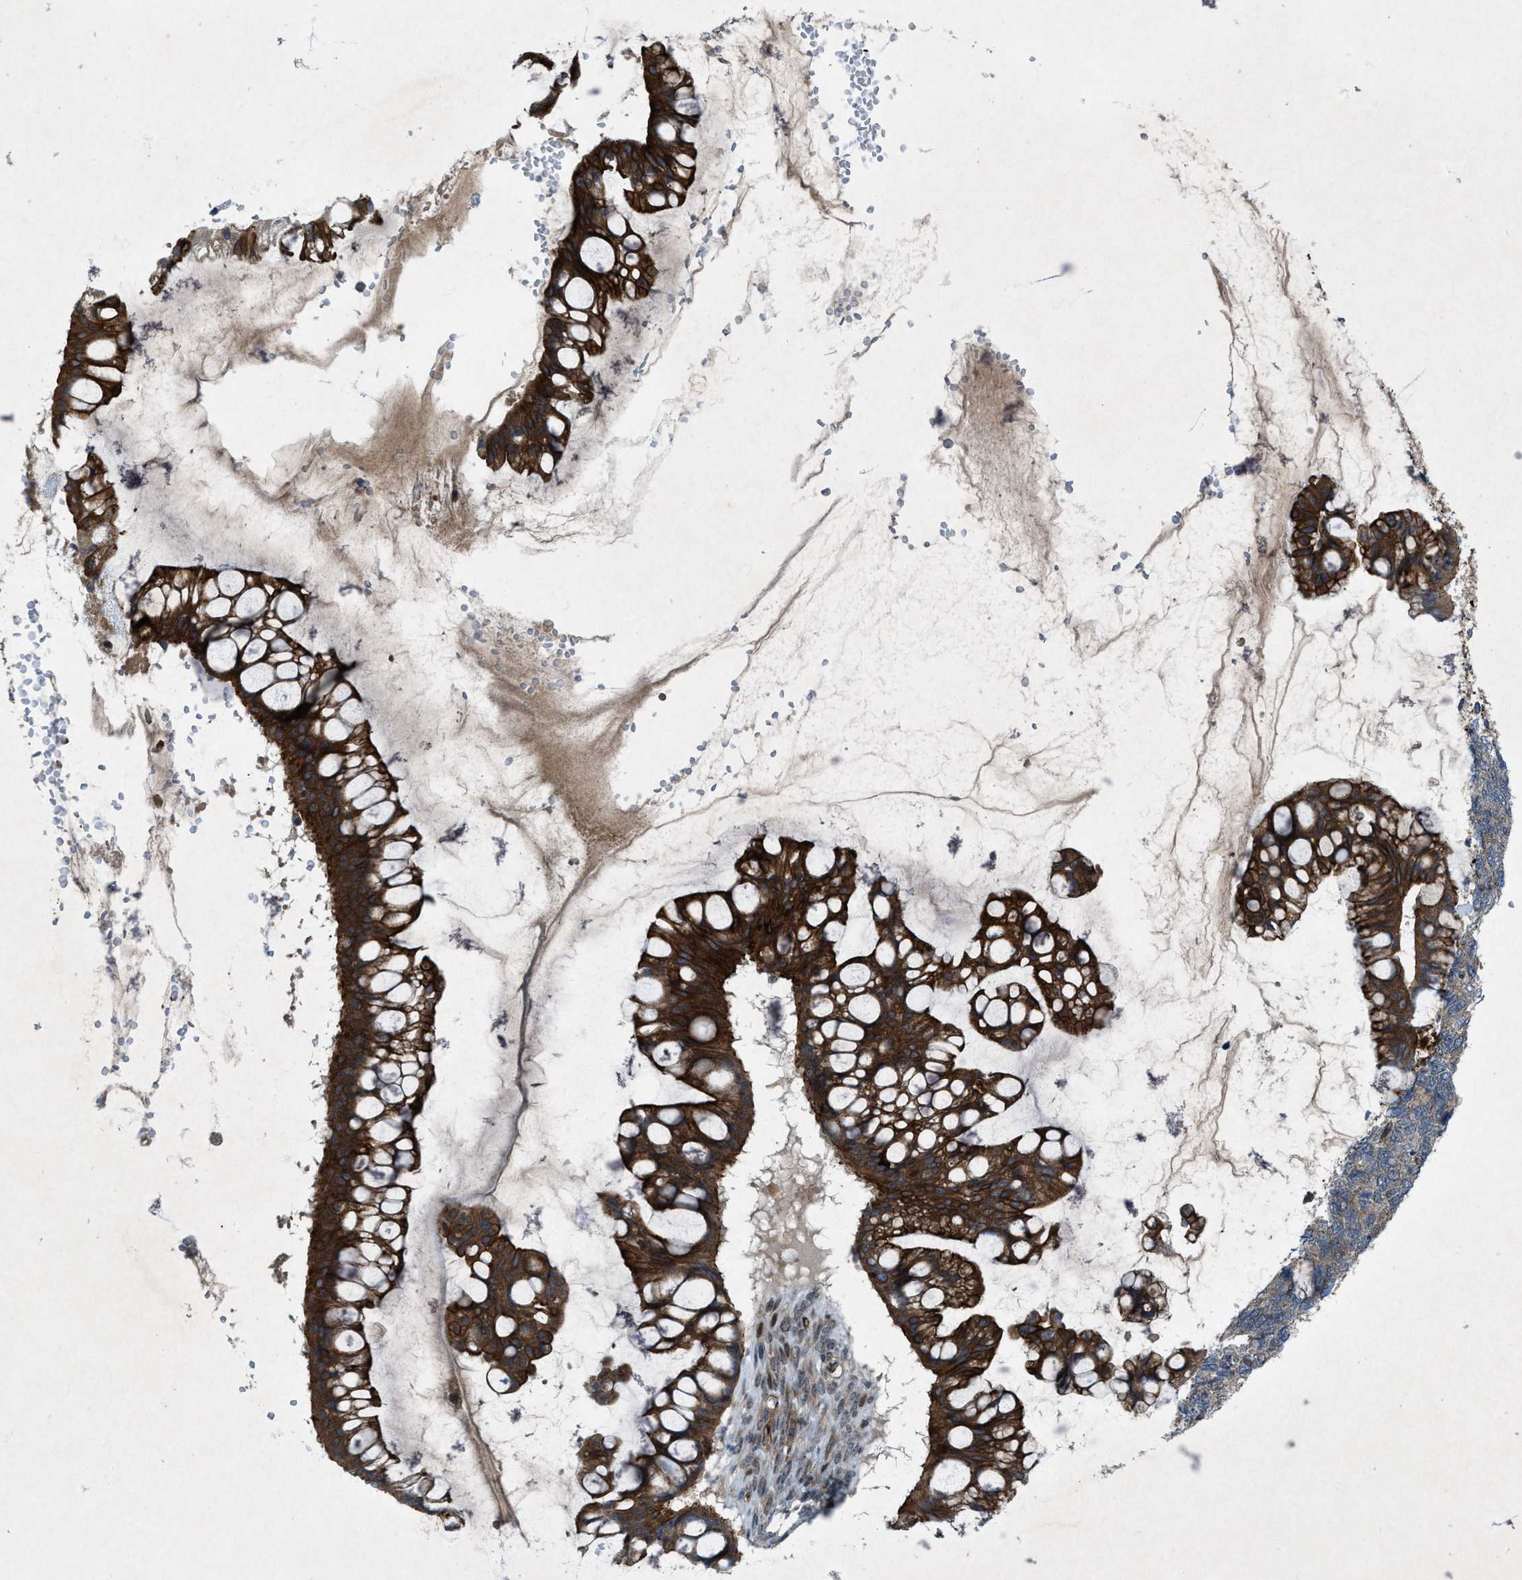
{"staining": {"intensity": "strong", "quantity": ">75%", "location": "cytoplasmic/membranous"}, "tissue": "ovarian cancer", "cell_type": "Tumor cells", "image_type": "cancer", "snomed": [{"axis": "morphology", "description": "Cystadenocarcinoma, mucinous, NOS"}, {"axis": "topography", "description": "Ovary"}], "caption": "Immunohistochemistry image of human ovarian cancer stained for a protein (brown), which shows high levels of strong cytoplasmic/membranous positivity in about >75% of tumor cells.", "gene": "URGCP", "patient": {"sex": "female", "age": 73}}